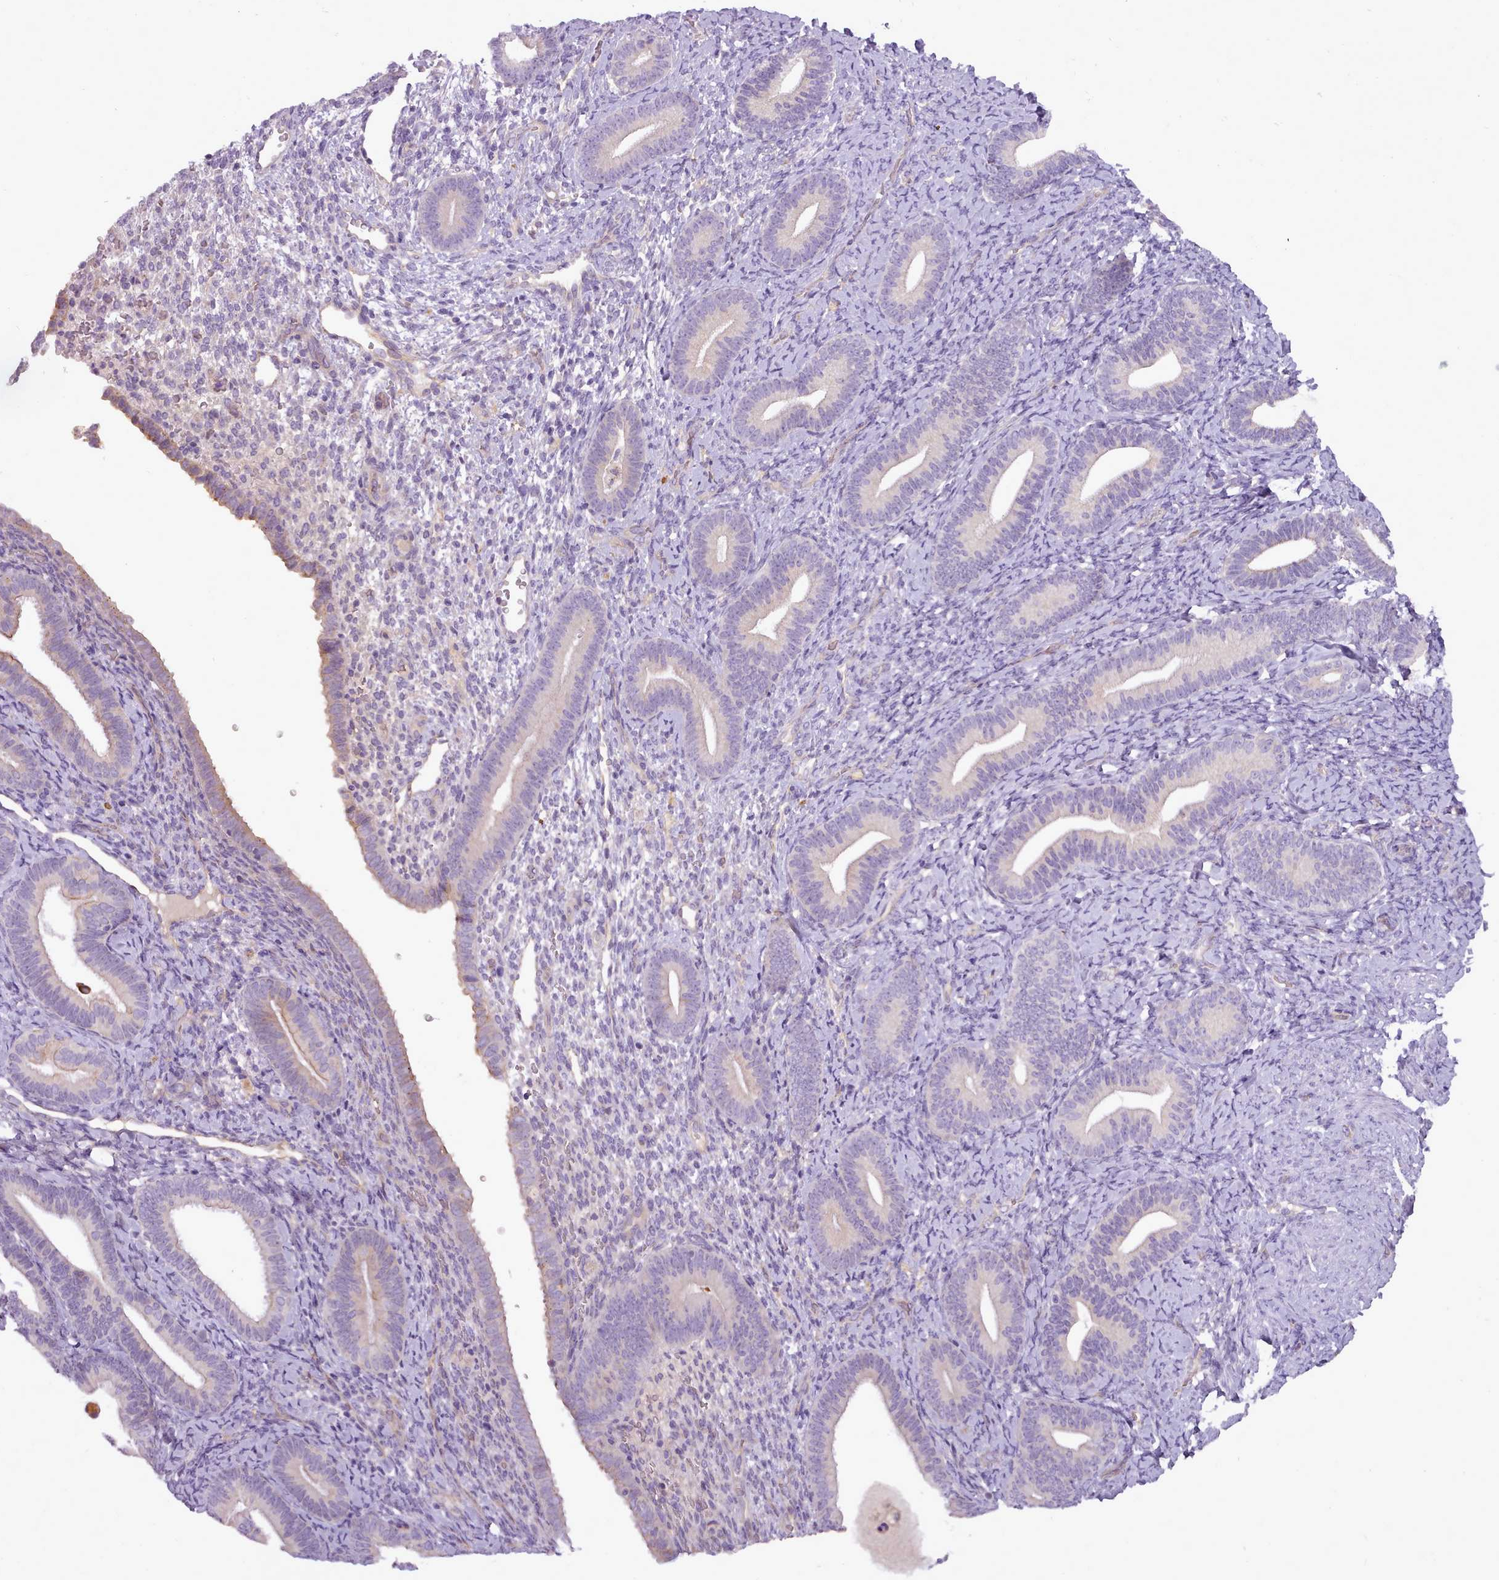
{"staining": {"intensity": "negative", "quantity": "none", "location": "none"}, "tissue": "endometrium", "cell_type": "Cells in endometrial stroma", "image_type": "normal", "snomed": [{"axis": "morphology", "description": "Normal tissue, NOS"}, {"axis": "topography", "description": "Endometrium"}], "caption": "Cells in endometrial stroma are negative for brown protein staining in benign endometrium. The staining was performed using DAB (3,3'-diaminobenzidine) to visualize the protein expression in brown, while the nuclei were stained in blue with hematoxylin (Magnification: 20x).", "gene": "NTN4", "patient": {"sex": "female", "age": 65}}